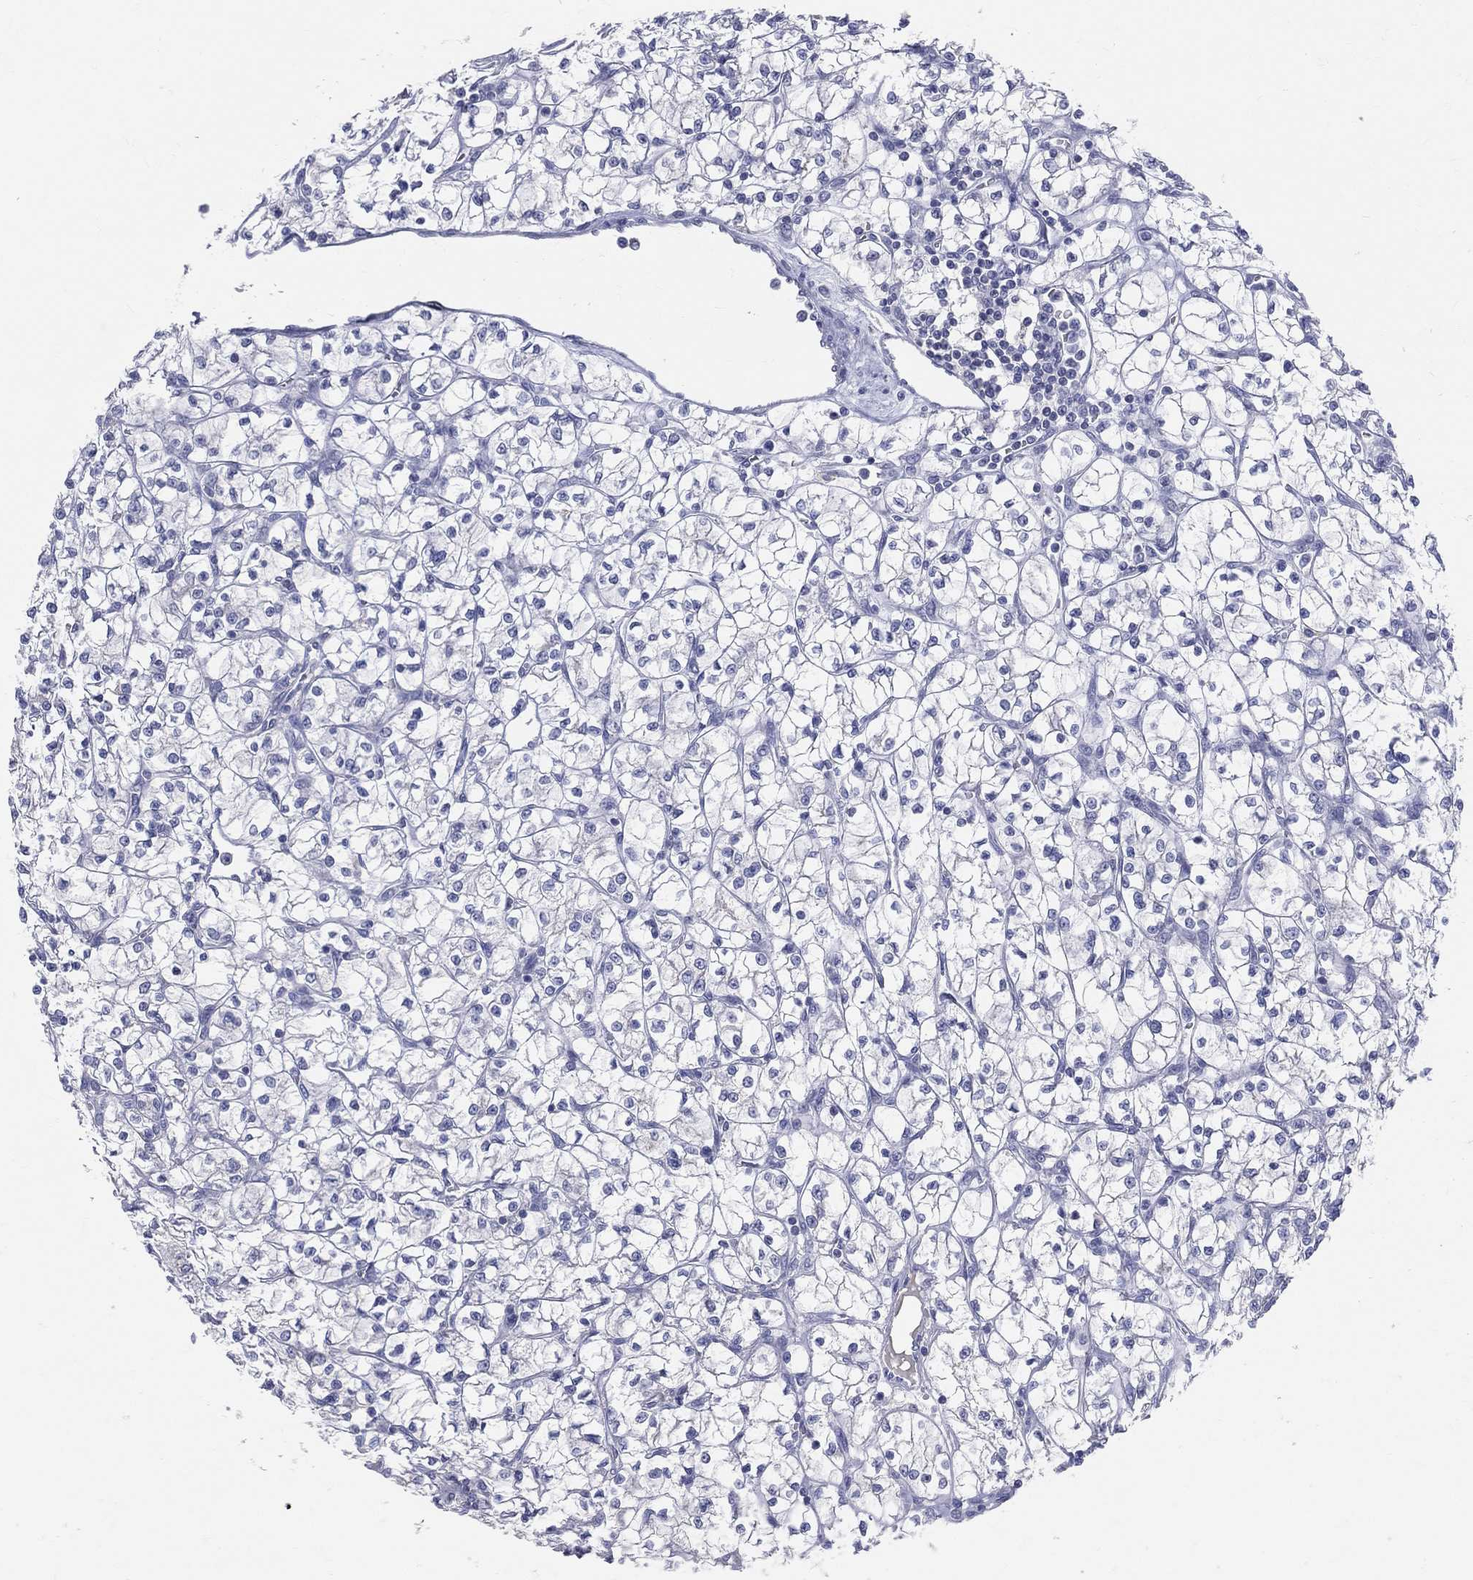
{"staining": {"intensity": "negative", "quantity": "none", "location": "none"}, "tissue": "renal cancer", "cell_type": "Tumor cells", "image_type": "cancer", "snomed": [{"axis": "morphology", "description": "Adenocarcinoma, NOS"}, {"axis": "topography", "description": "Kidney"}], "caption": "A high-resolution histopathology image shows immunohistochemistry staining of renal cancer (adenocarcinoma), which displays no significant staining in tumor cells.", "gene": "LAT", "patient": {"sex": "female", "age": 64}}